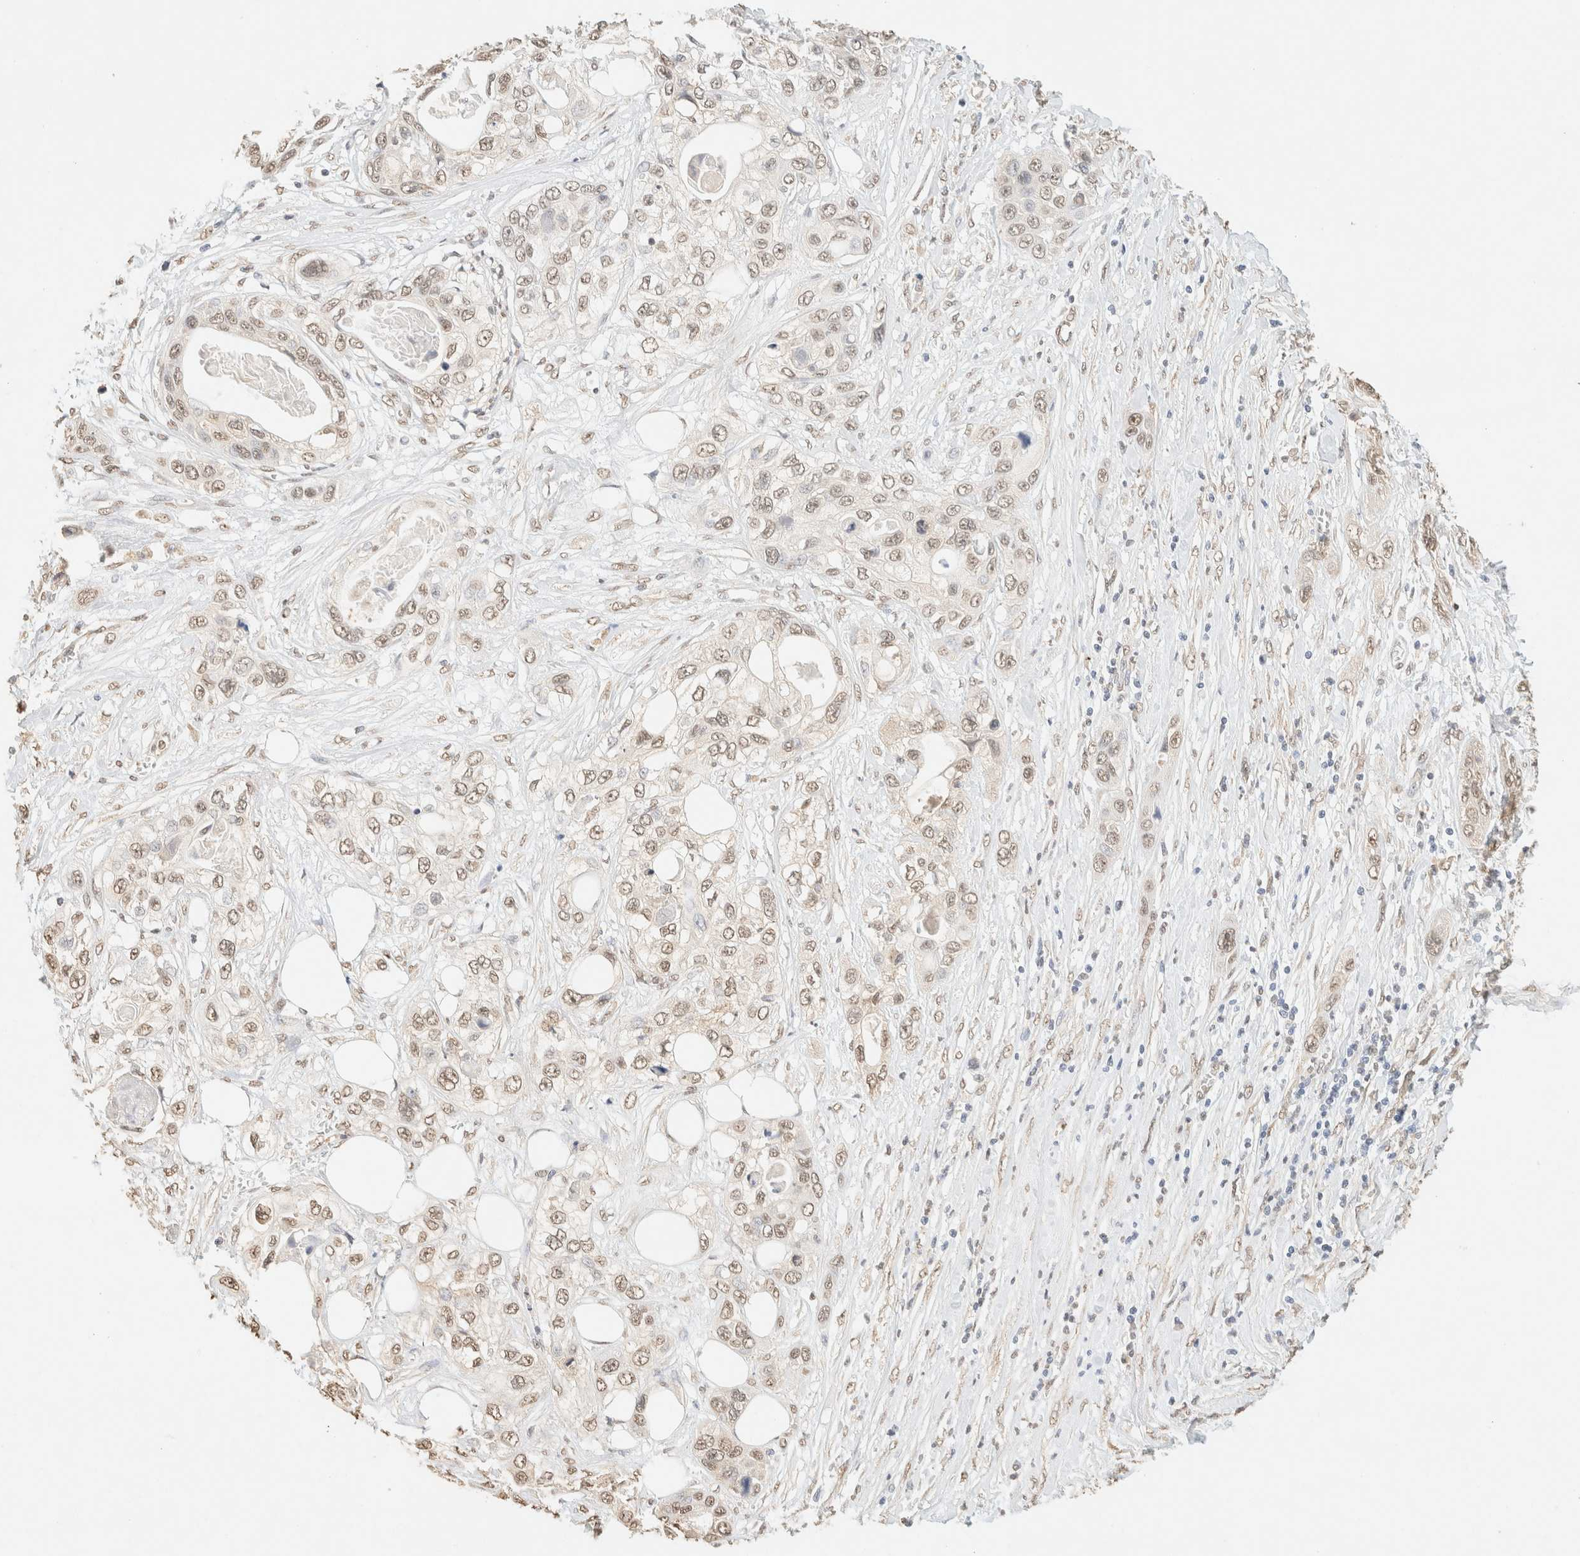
{"staining": {"intensity": "weak", "quantity": ">75%", "location": "nuclear"}, "tissue": "pancreatic cancer", "cell_type": "Tumor cells", "image_type": "cancer", "snomed": [{"axis": "morphology", "description": "Adenocarcinoma, NOS"}, {"axis": "topography", "description": "Pancreas"}], "caption": "Pancreatic cancer (adenocarcinoma) was stained to show a protein in brown. There is low levels of weak nuclear expression in approximately >75% of tumor cells.", "gene": "S100A13", "patient": {"sex": "female", "age": 70}}